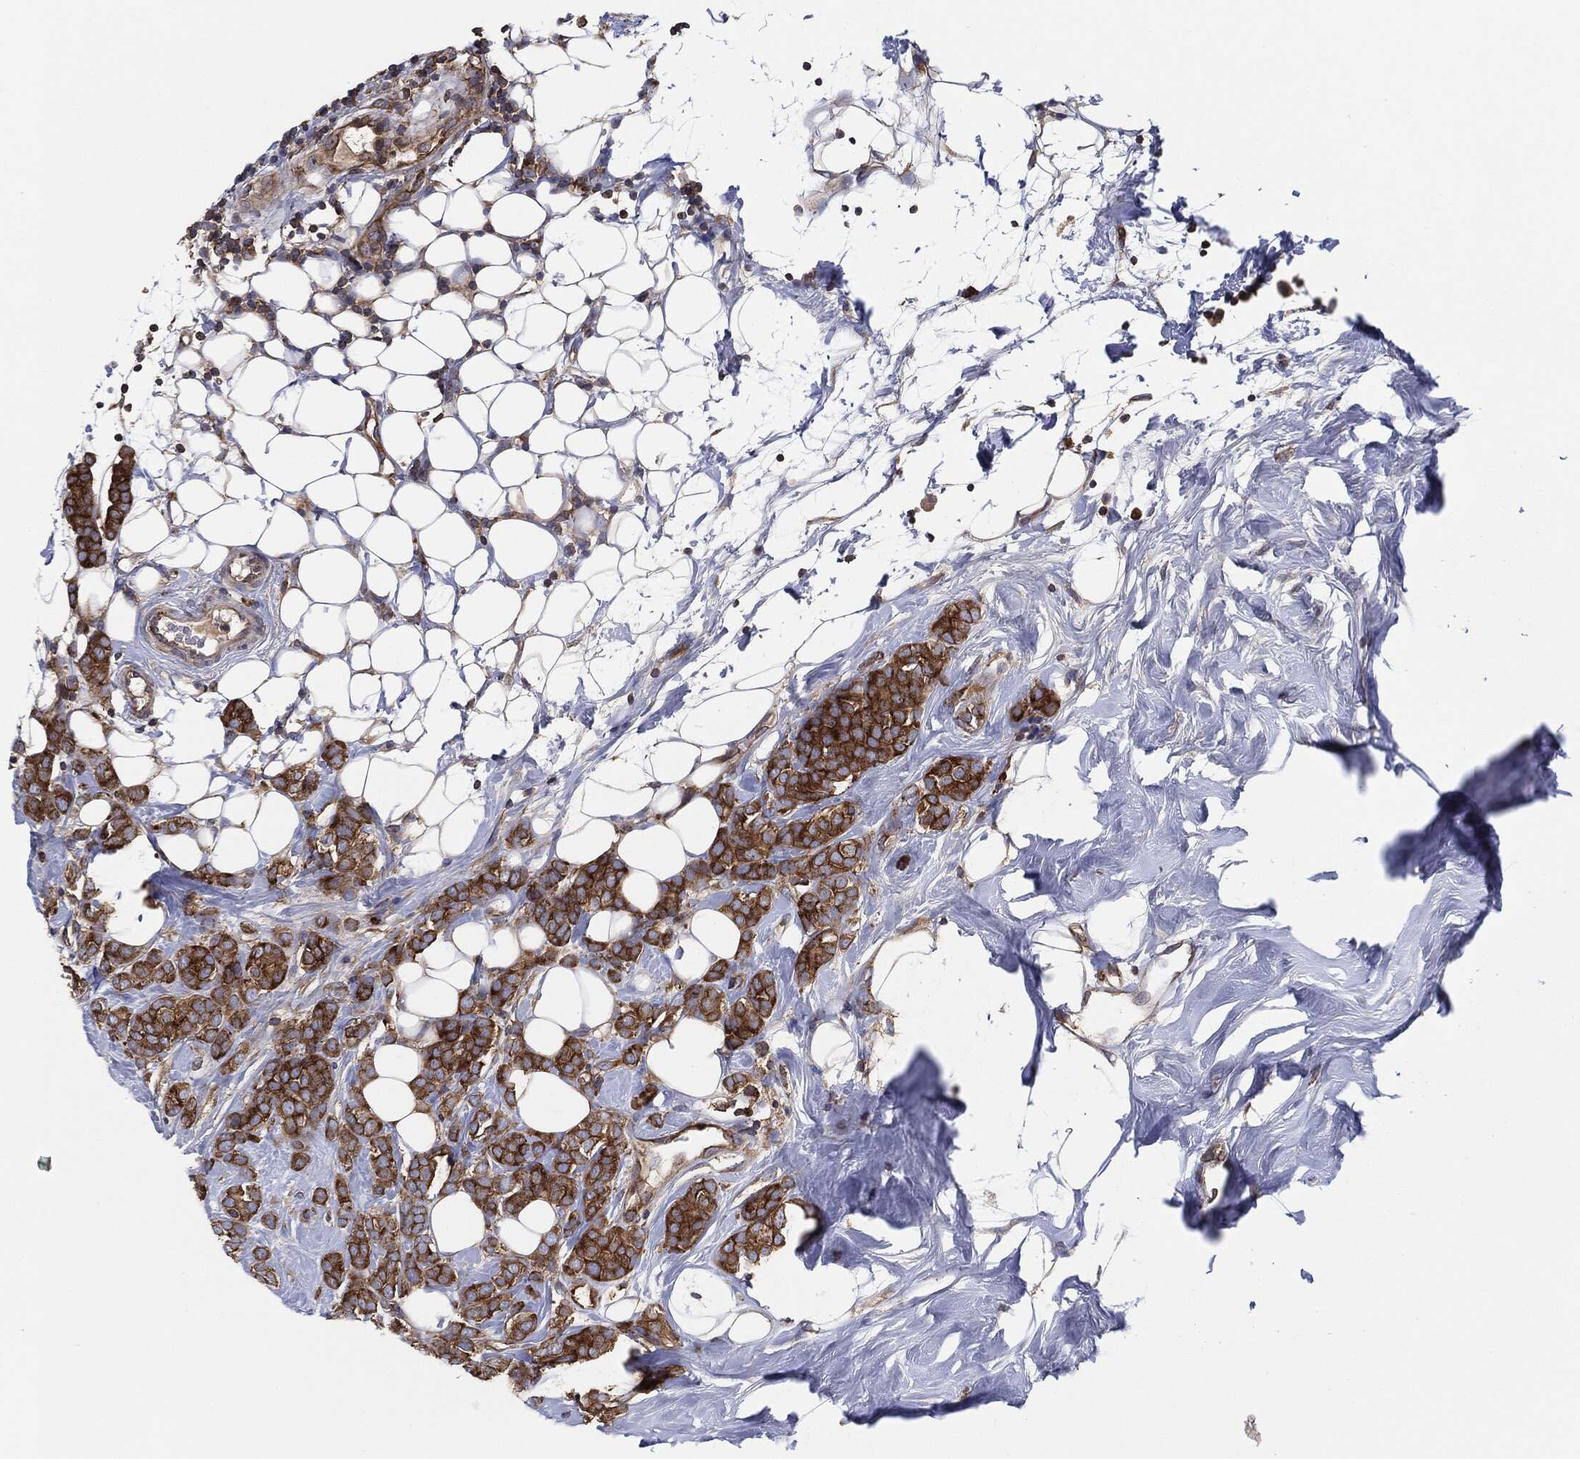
{"staining": {"intensity": "strong", "quantity": ">75%", "location": "cytoplasmic/membranous"}, "tissue": "breast cancer", "cell_type": "Tumor cells", "image_type": "cancer", "snomed": [{"axis": "morphology", "description": "Lobular carcinoma"}, {"axis": "topography", "description": "Breast"}], "caption": "About >75% of tumor cells in human breast lobular carcinoma reveal strong cytoplasmic/membranous protein staining as visualized by brown immunohistochemical staining.", "gene": "EIF2S2", "patient": {"sex": "female", "age": 49}}